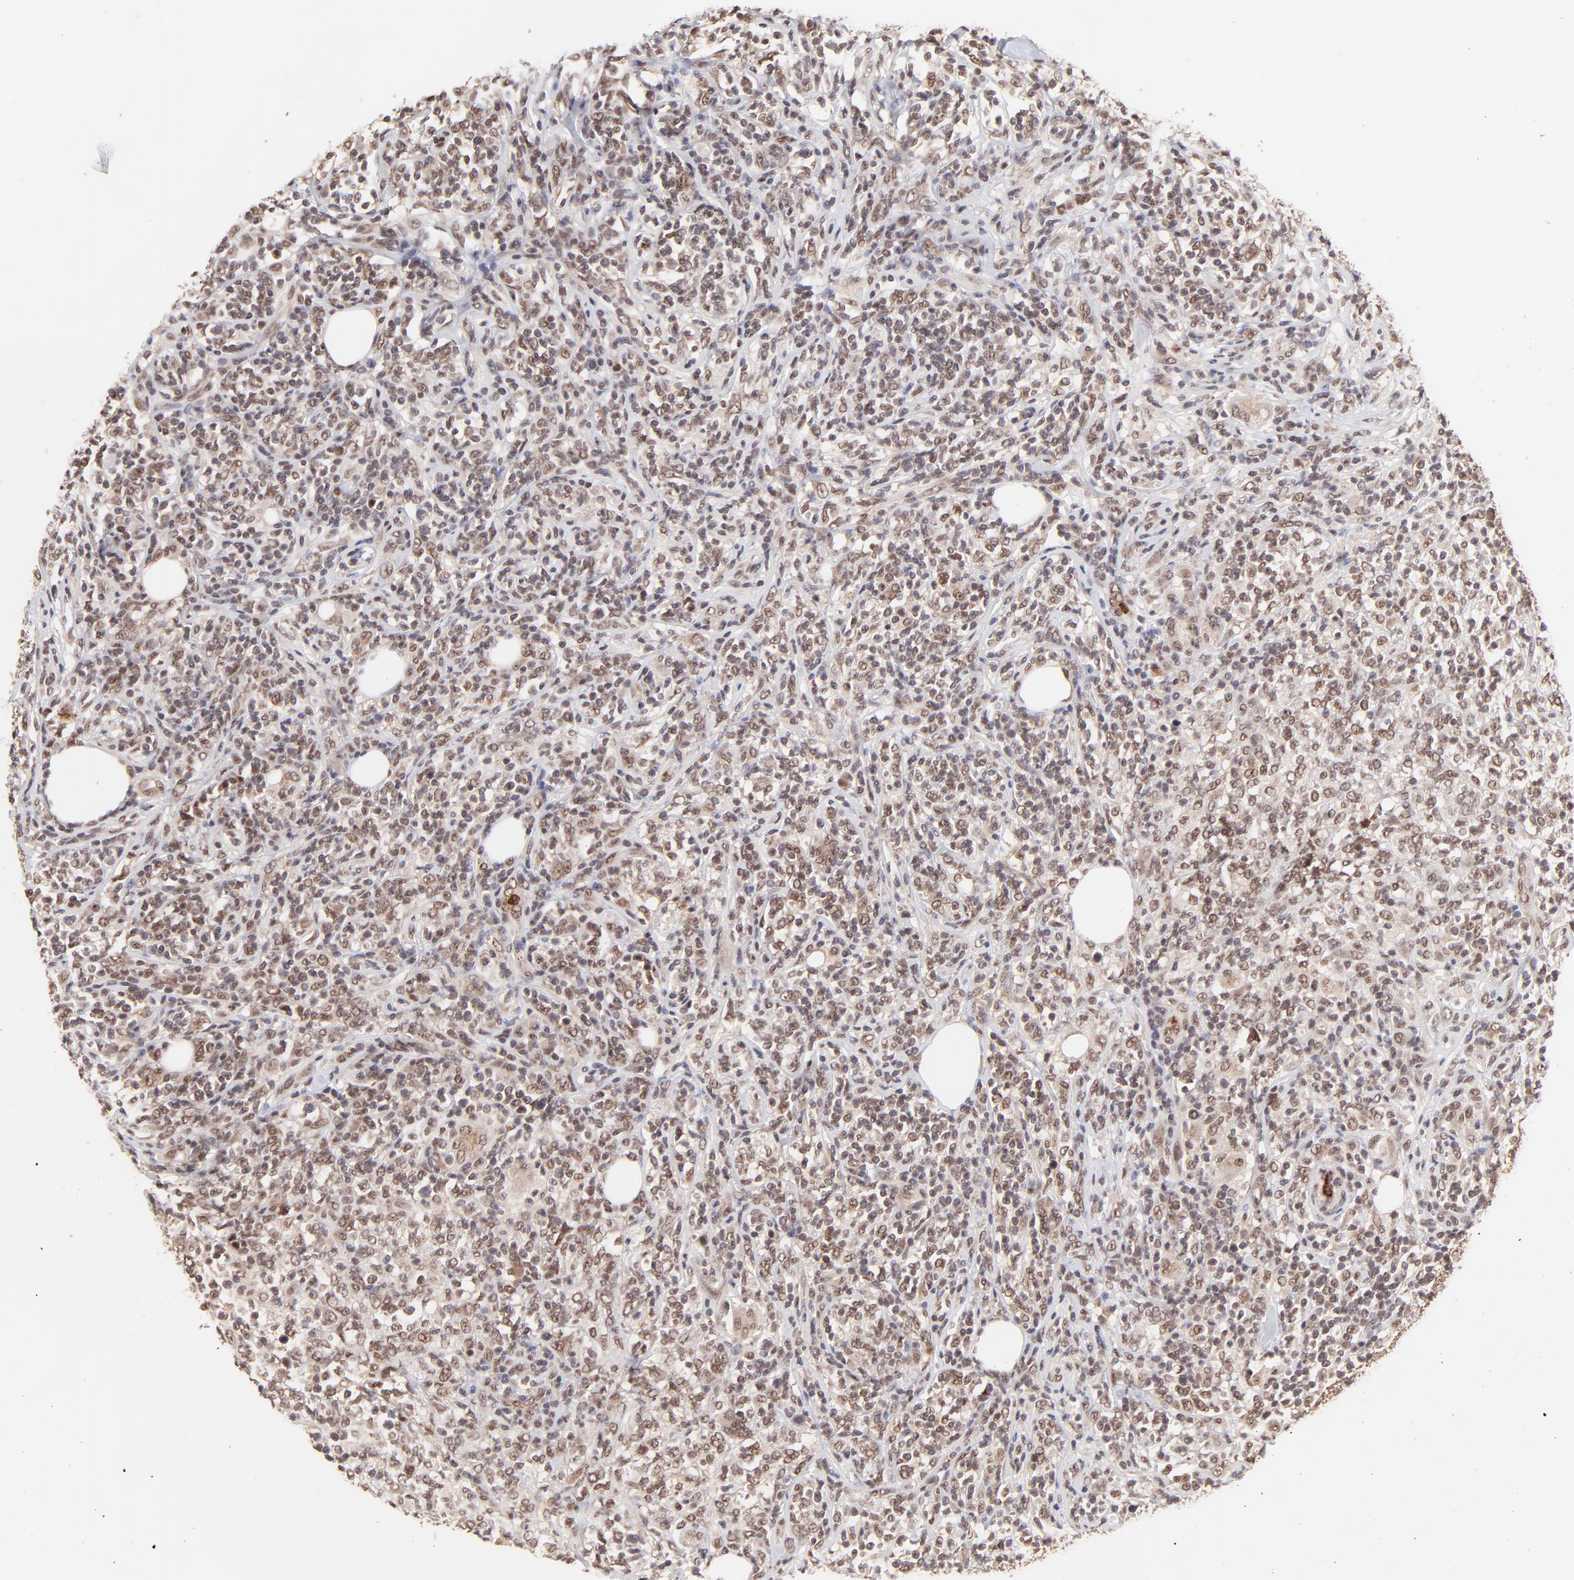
{"staining": {"intensity": "weak", "quantity": ">75%", "location": "nuclear"}, "tissue": "lymphoma", "cell_type": "Tumor cells", "image_type": "cancer", "snomed": [{"axis": "morphology", "description": "Malignant lymphoma, non-Hodgkin's type, High grade"}, {"axis": "topography", "description": "Lymph node"}], "caption": "A histopathology image showing weak nuclear staining in about >75% of tumor cells in malignant lymphoma, non-Hodgkin's type (high-grade), as visualized by brown immunohistochemical staining.", "gene": "MED12", "patient": {"sex": "female", "age": 84}}